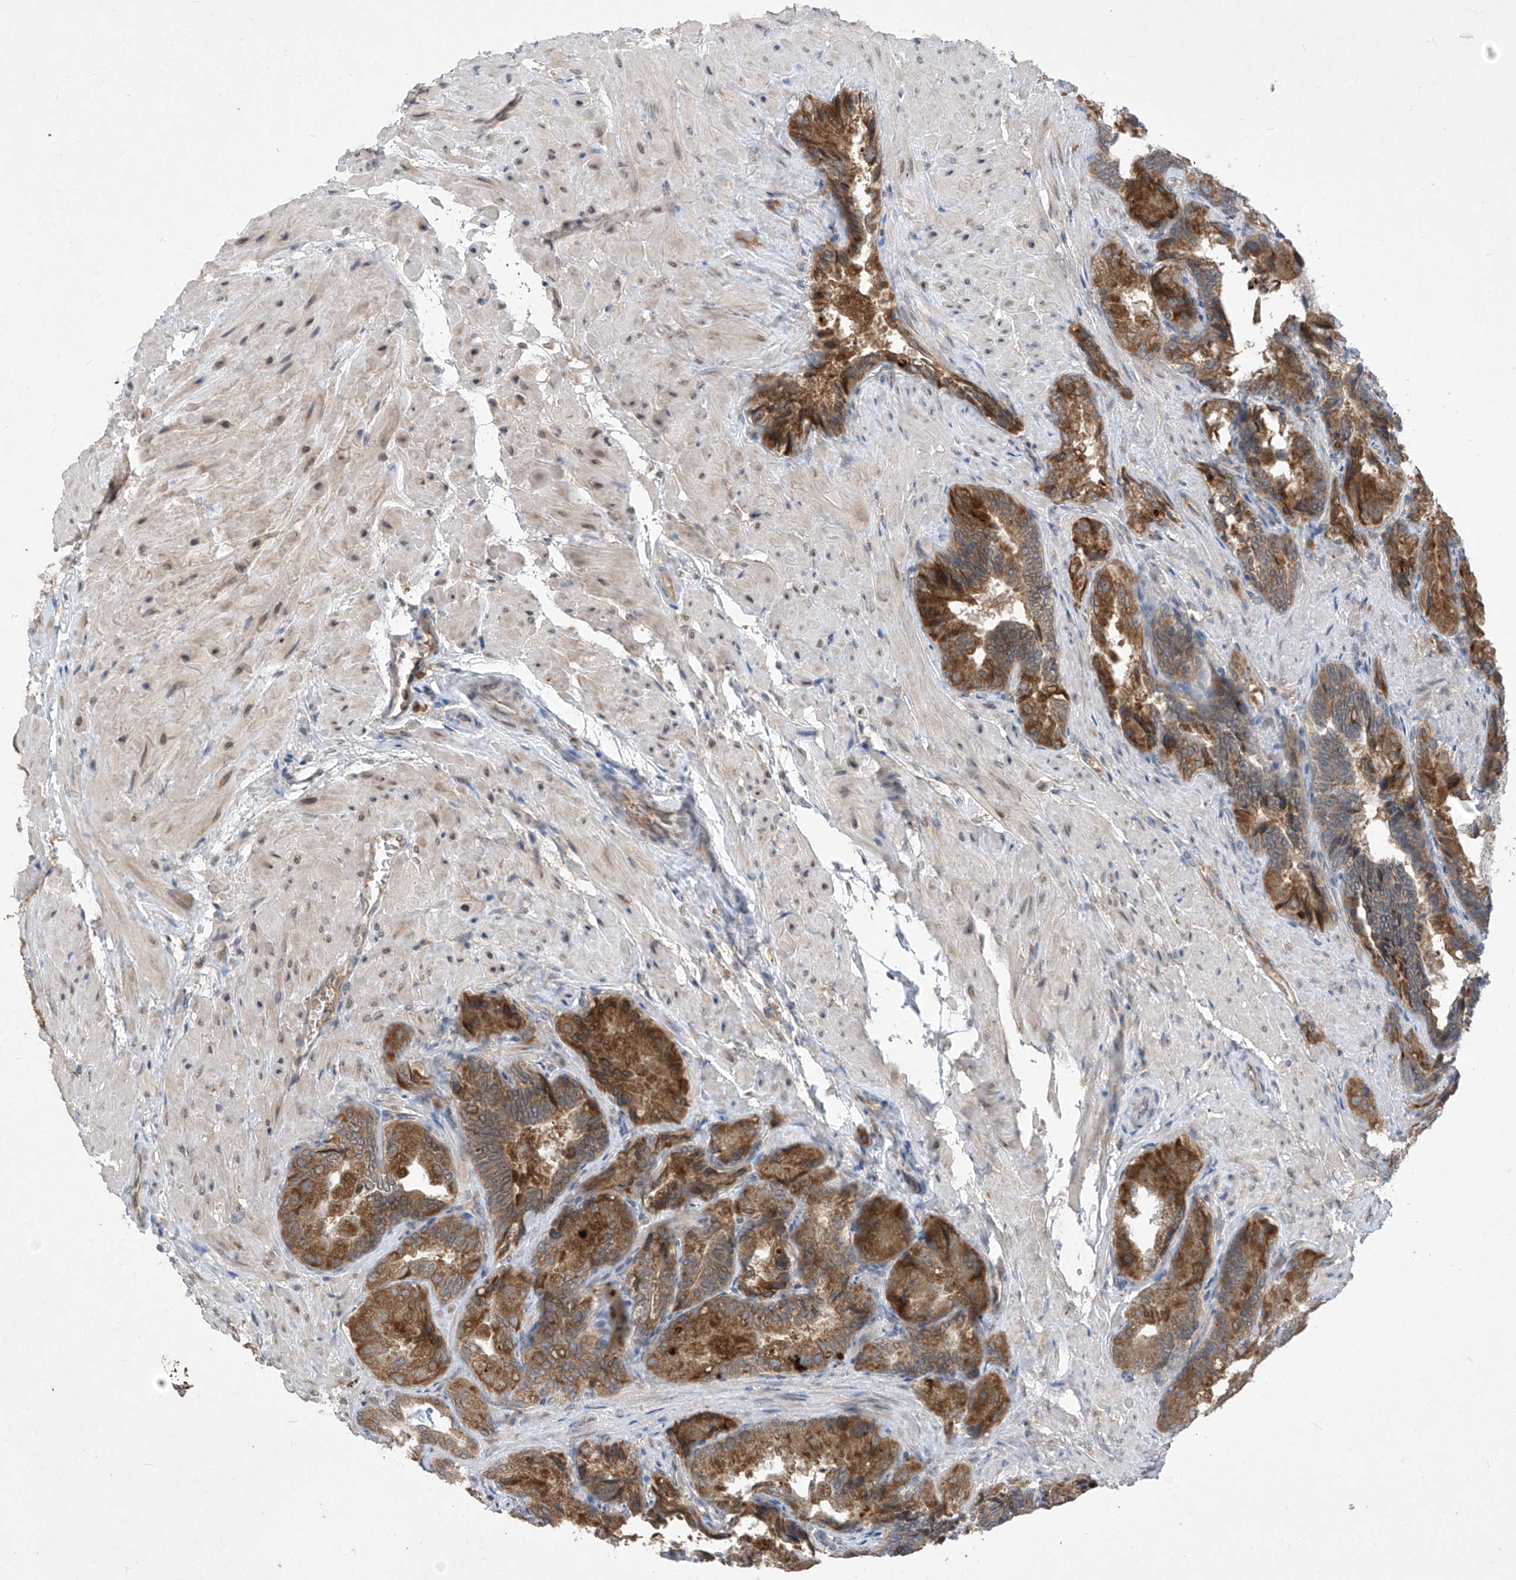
{"staining": {"intensity": "moderate", "quantity": ">75%", "location": "cytoplasmic/membranous"}, "tissue": "seminal vesicle", "cell_type": "Glandular cells", "image_type": "normal", "snomed": [{"axis": "morphology", "description": "Normal tissue, NOS"}, {"axis": "topography", "description": "Seminal veicle"}, {"axis": "topography", "description": "Peripheral nerve tissue"}], "caption": "A high-resolution histopathology image shows IHC staining of benign seminal vesicle, which exhibits moderate cytoplasmic/membranous positivity in about >75% of glandular cells.", "gene": "RPL34", "patient": {"sex": "male", "age": 63}}